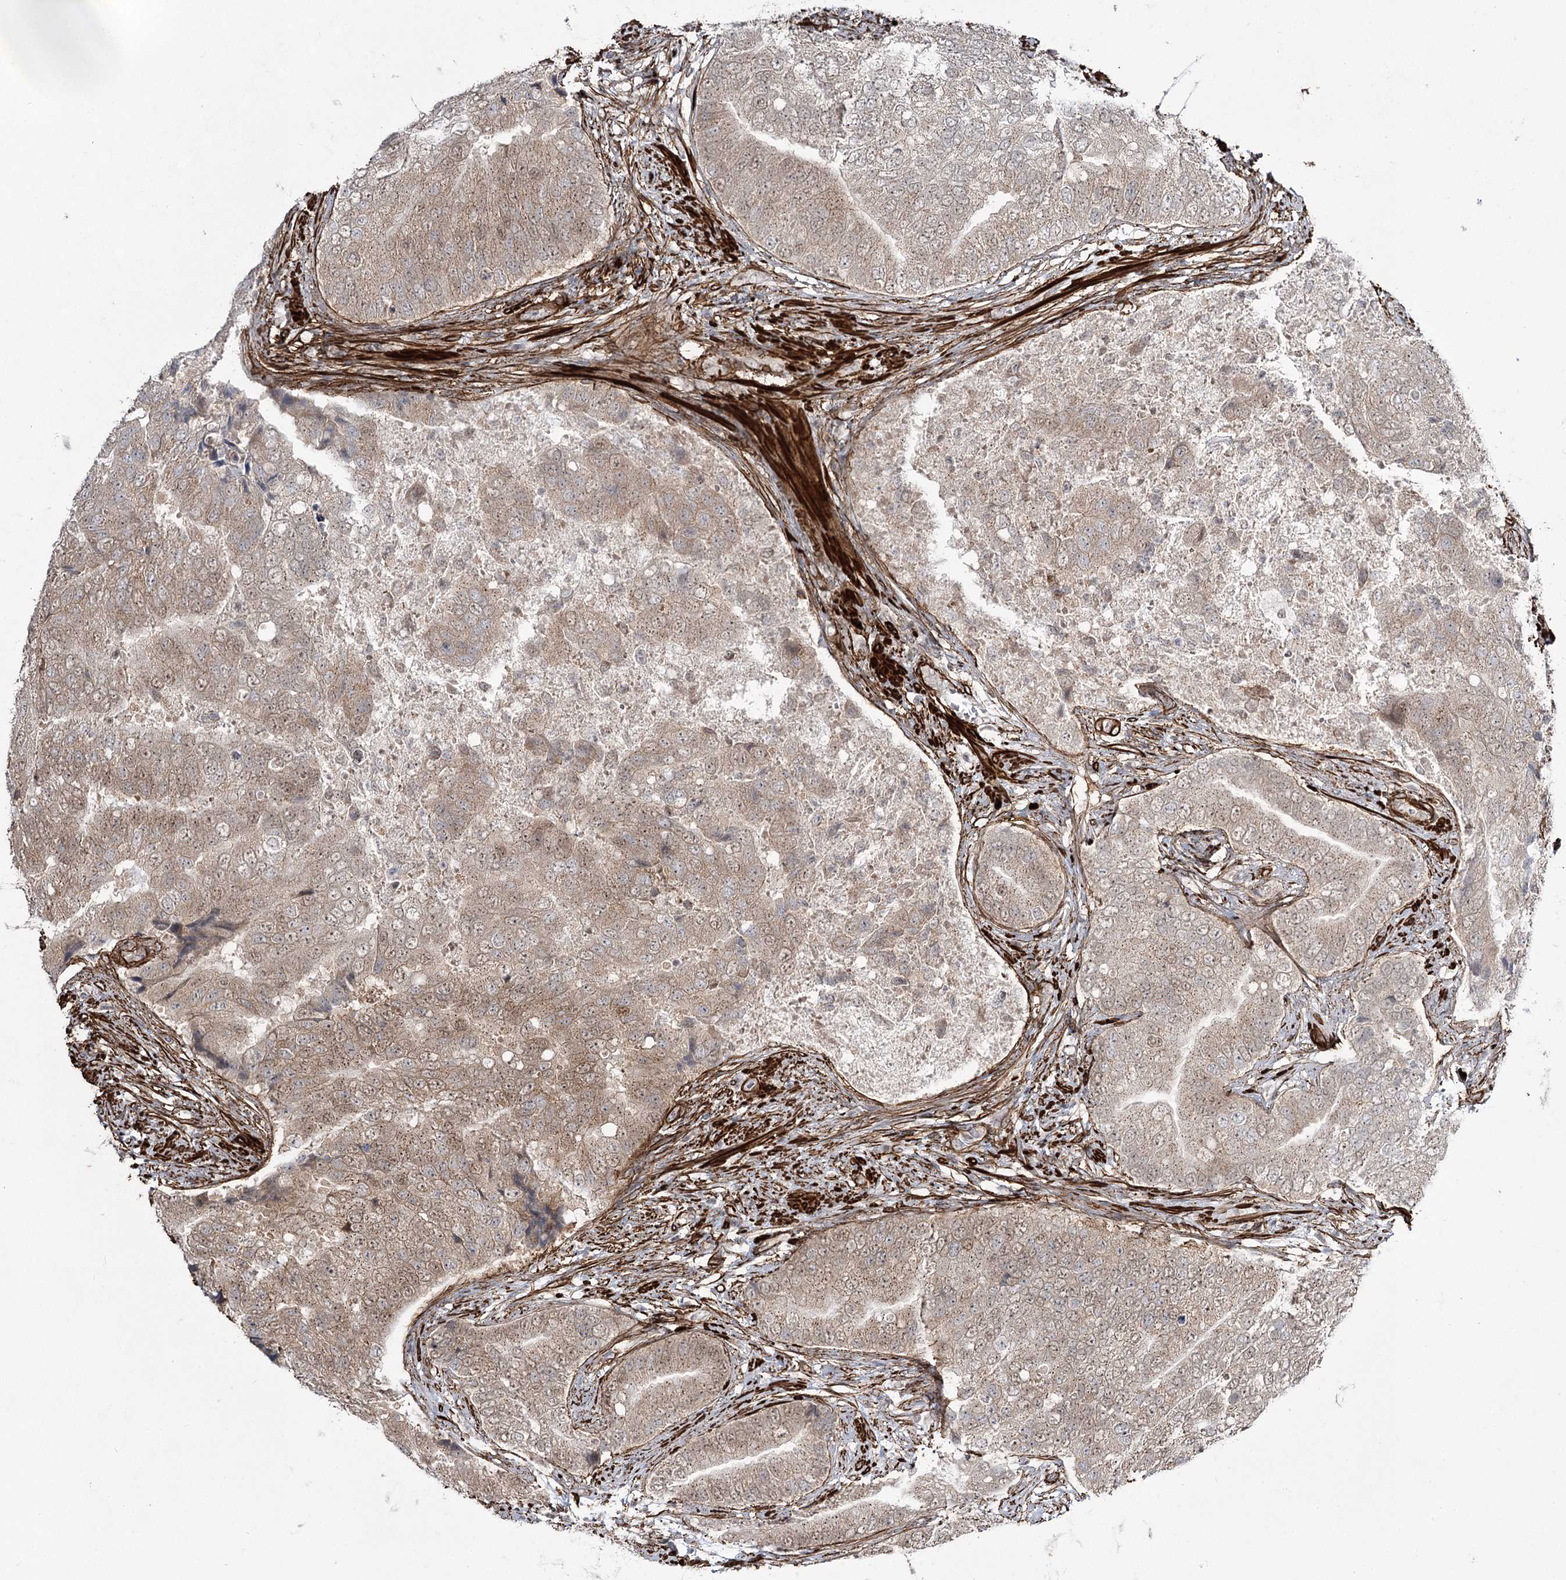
{"staining": {"intensity": "moderate", "quantity": "25%-75%", "location": "cytoplasmic/membranous"}, "tissue": "prostate cancer", "cell_type": "Tumor cells", "image_type": "cancer", "snomed": [{"axis": "morphology", "description": "Adenocarcinoma, High grade"}, {"axis": "topography", "description": "Prostate"}], "caption": "Prostate high-grade adenocarcinoma stained with a protein marker displays moderate staining in tumor cells.", "gene": "CWF19L1", "patient": {"sex": "male", "age": 70}}